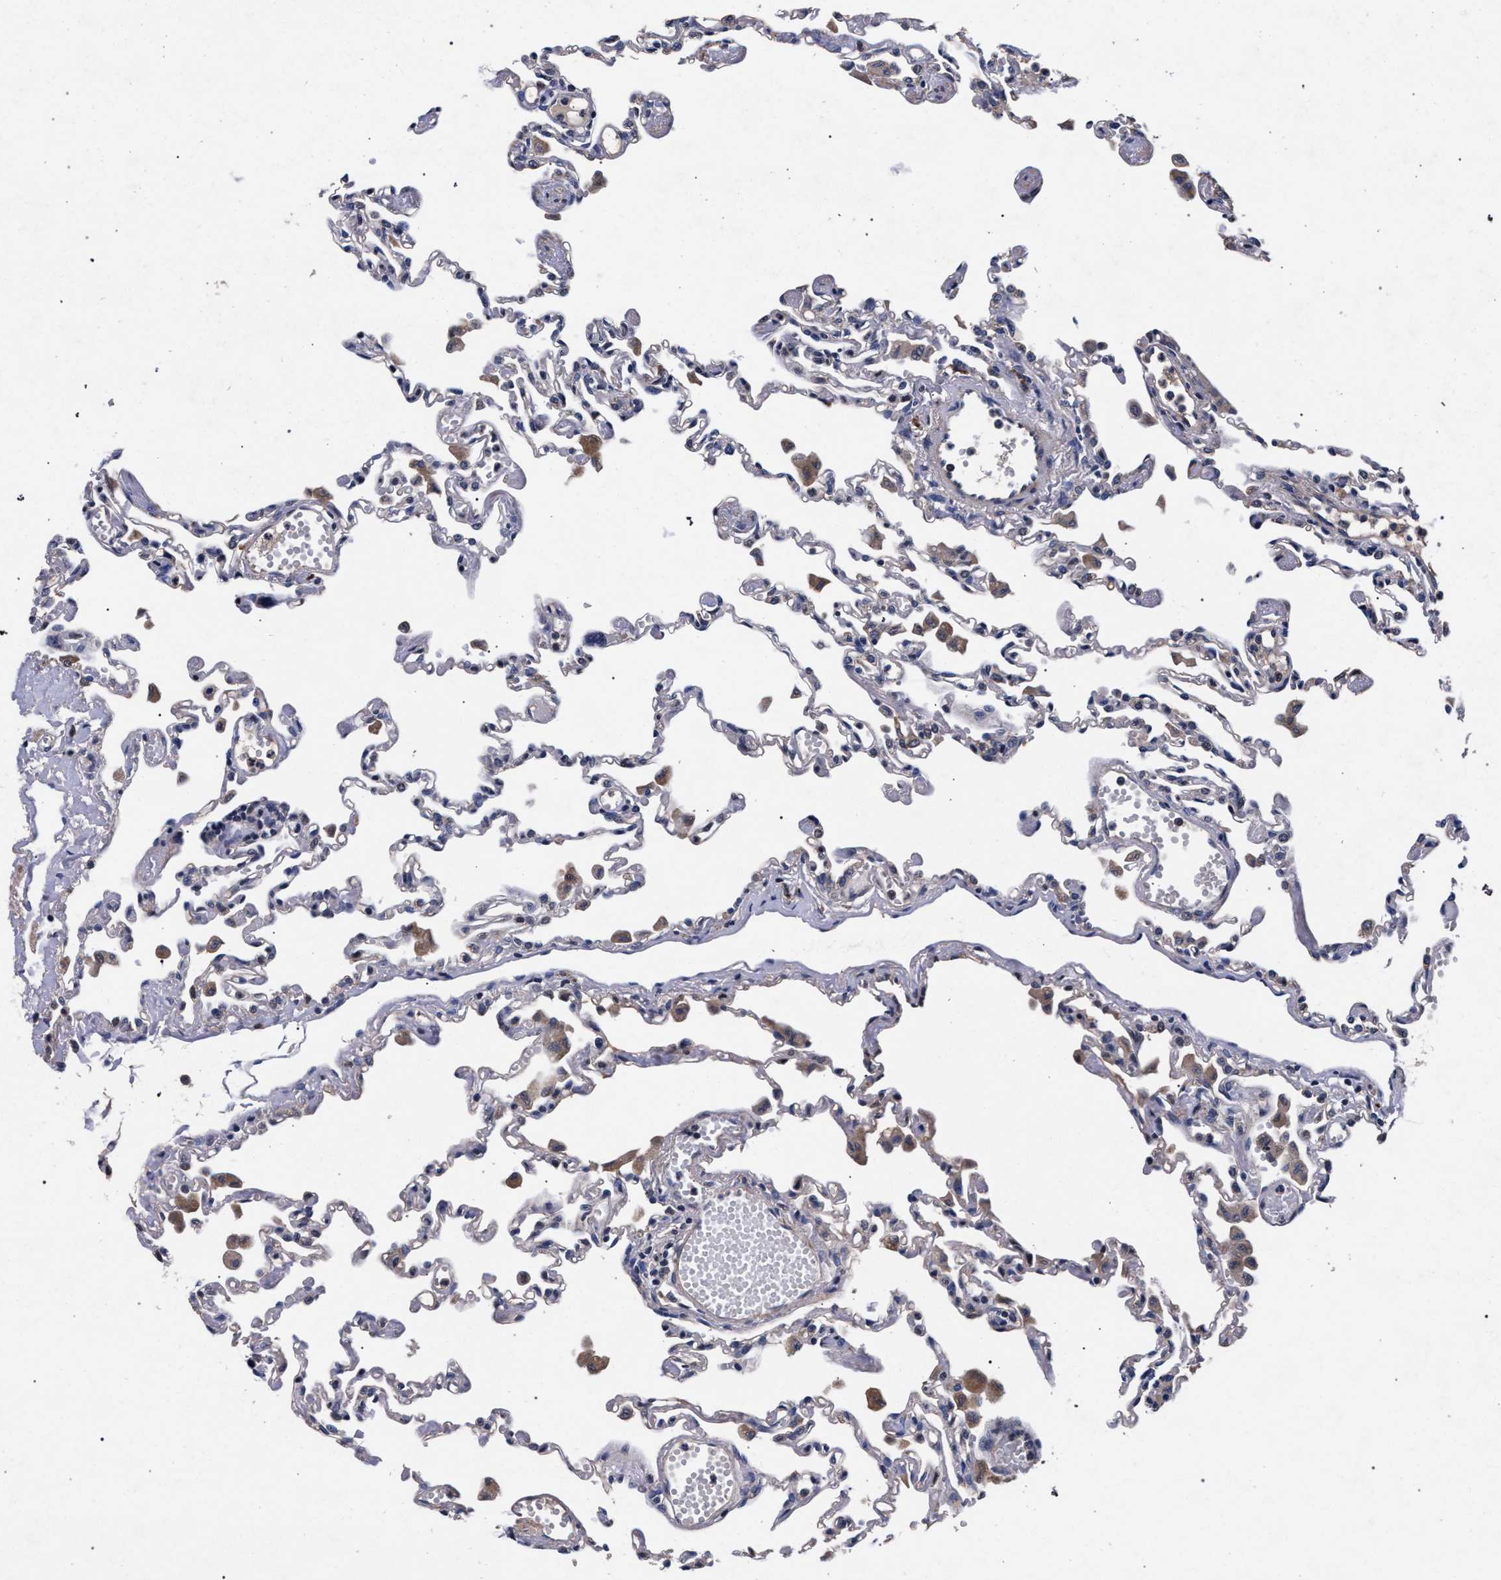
{"staining": {"intensity": "negative", "quantity": "none", "location": "none"}, "tissue": "lung", "cell_type": "Alveolar cells", "image_type": "normal", "snomed": [{"axis": "morphology", "description": "Normal tissue, NOS"}, {"axis": "topography", "description": "Bronchus"}, {"axis": "topography", "description": "Lung"}], "caption": "This is an immunohistochemistry image of benign lung. There is no positivity in alveolar cells.", "gene": "CFAP95", "patient": {"sex": "female", "age": 49}}